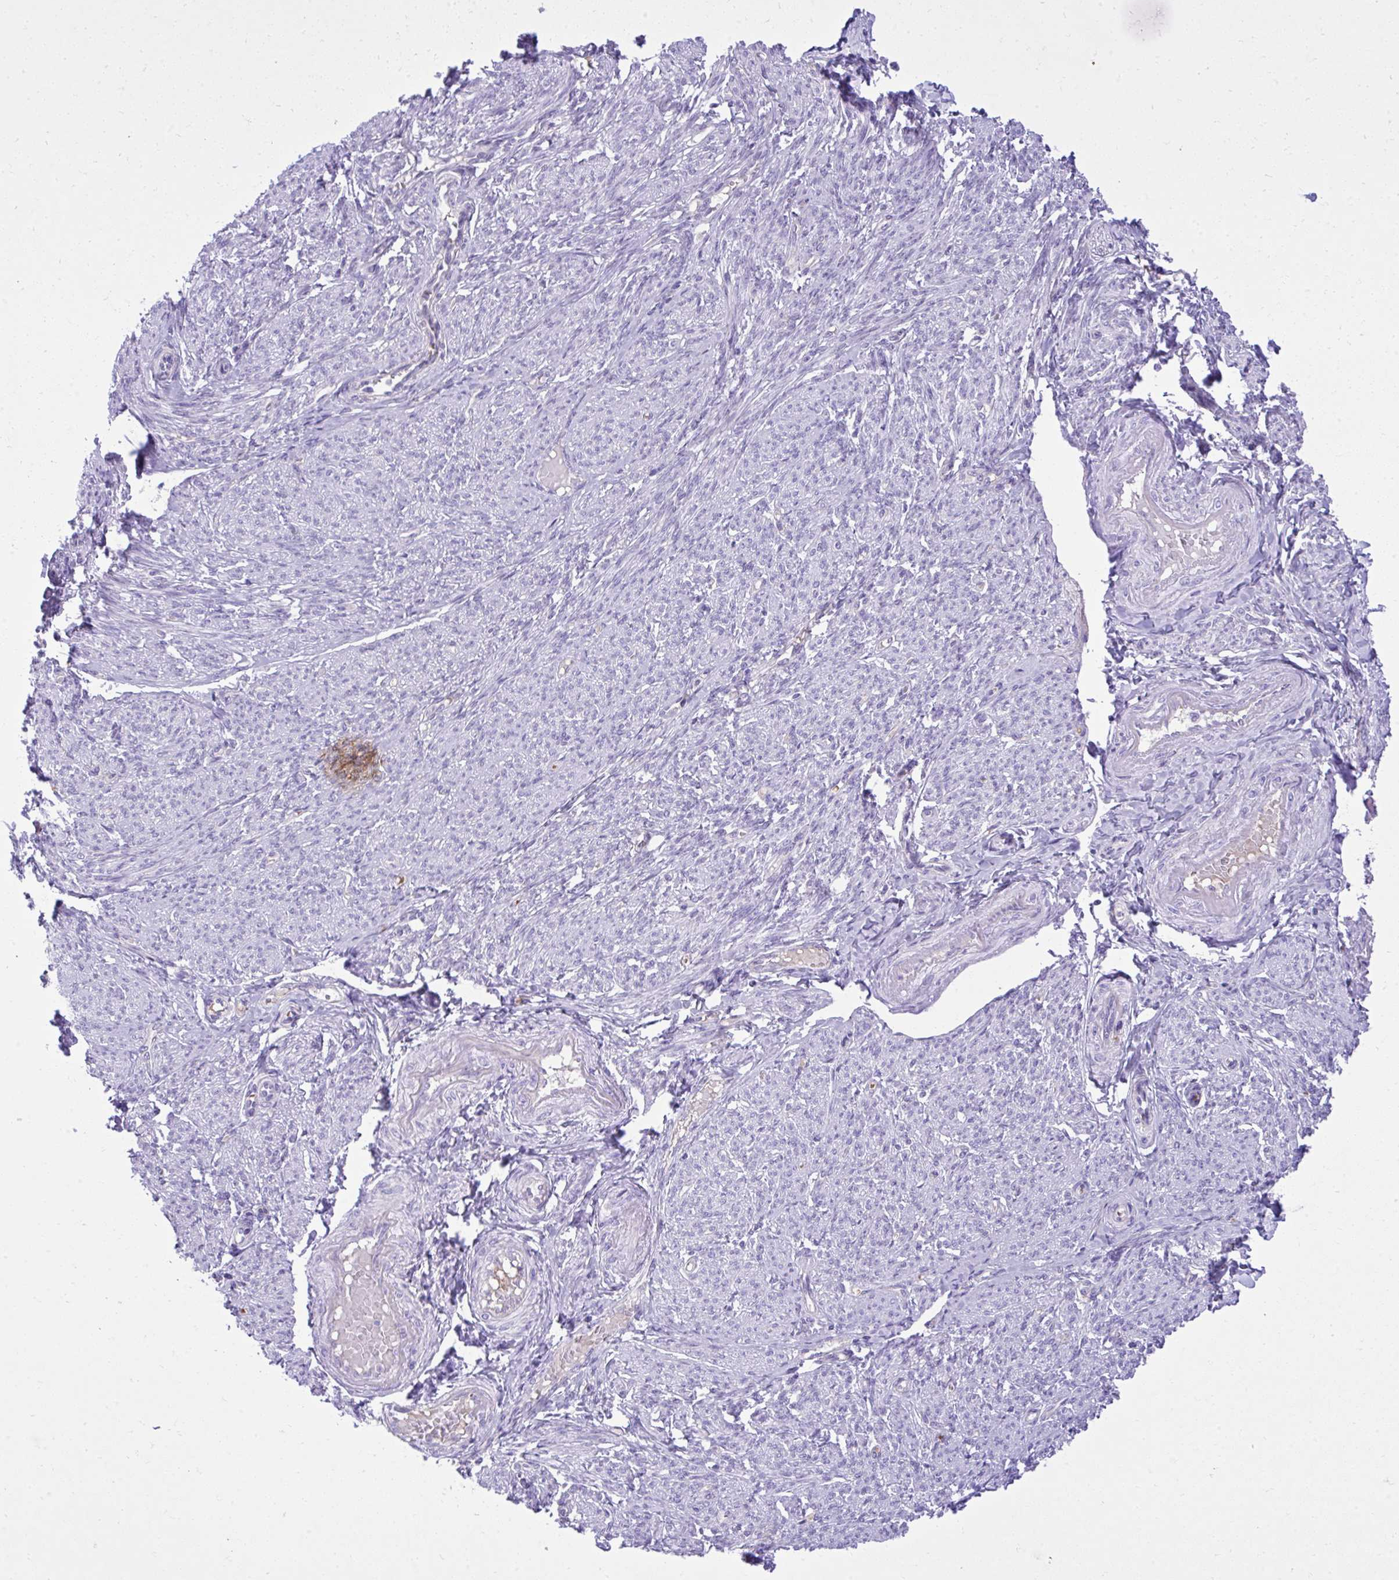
{"staining": {"intensity": "negative", "quantity": "none", "location": "none"}, "tissue": "smooth muscle", "cell_type": "Smooth muscle cells", "image_type": "normal", "snomed": [{"axis": "morphology", "description": "Normal tissue, NOS"}, {"axis": "topography", "description": "Smooth muscle"}], "caption": "Photomicrograph shows no significant protein staining in smooth muscle cells of benign smooth muscle.", "gene": "PITPNM3", "patient": {"sex": "female", "age": 65}}